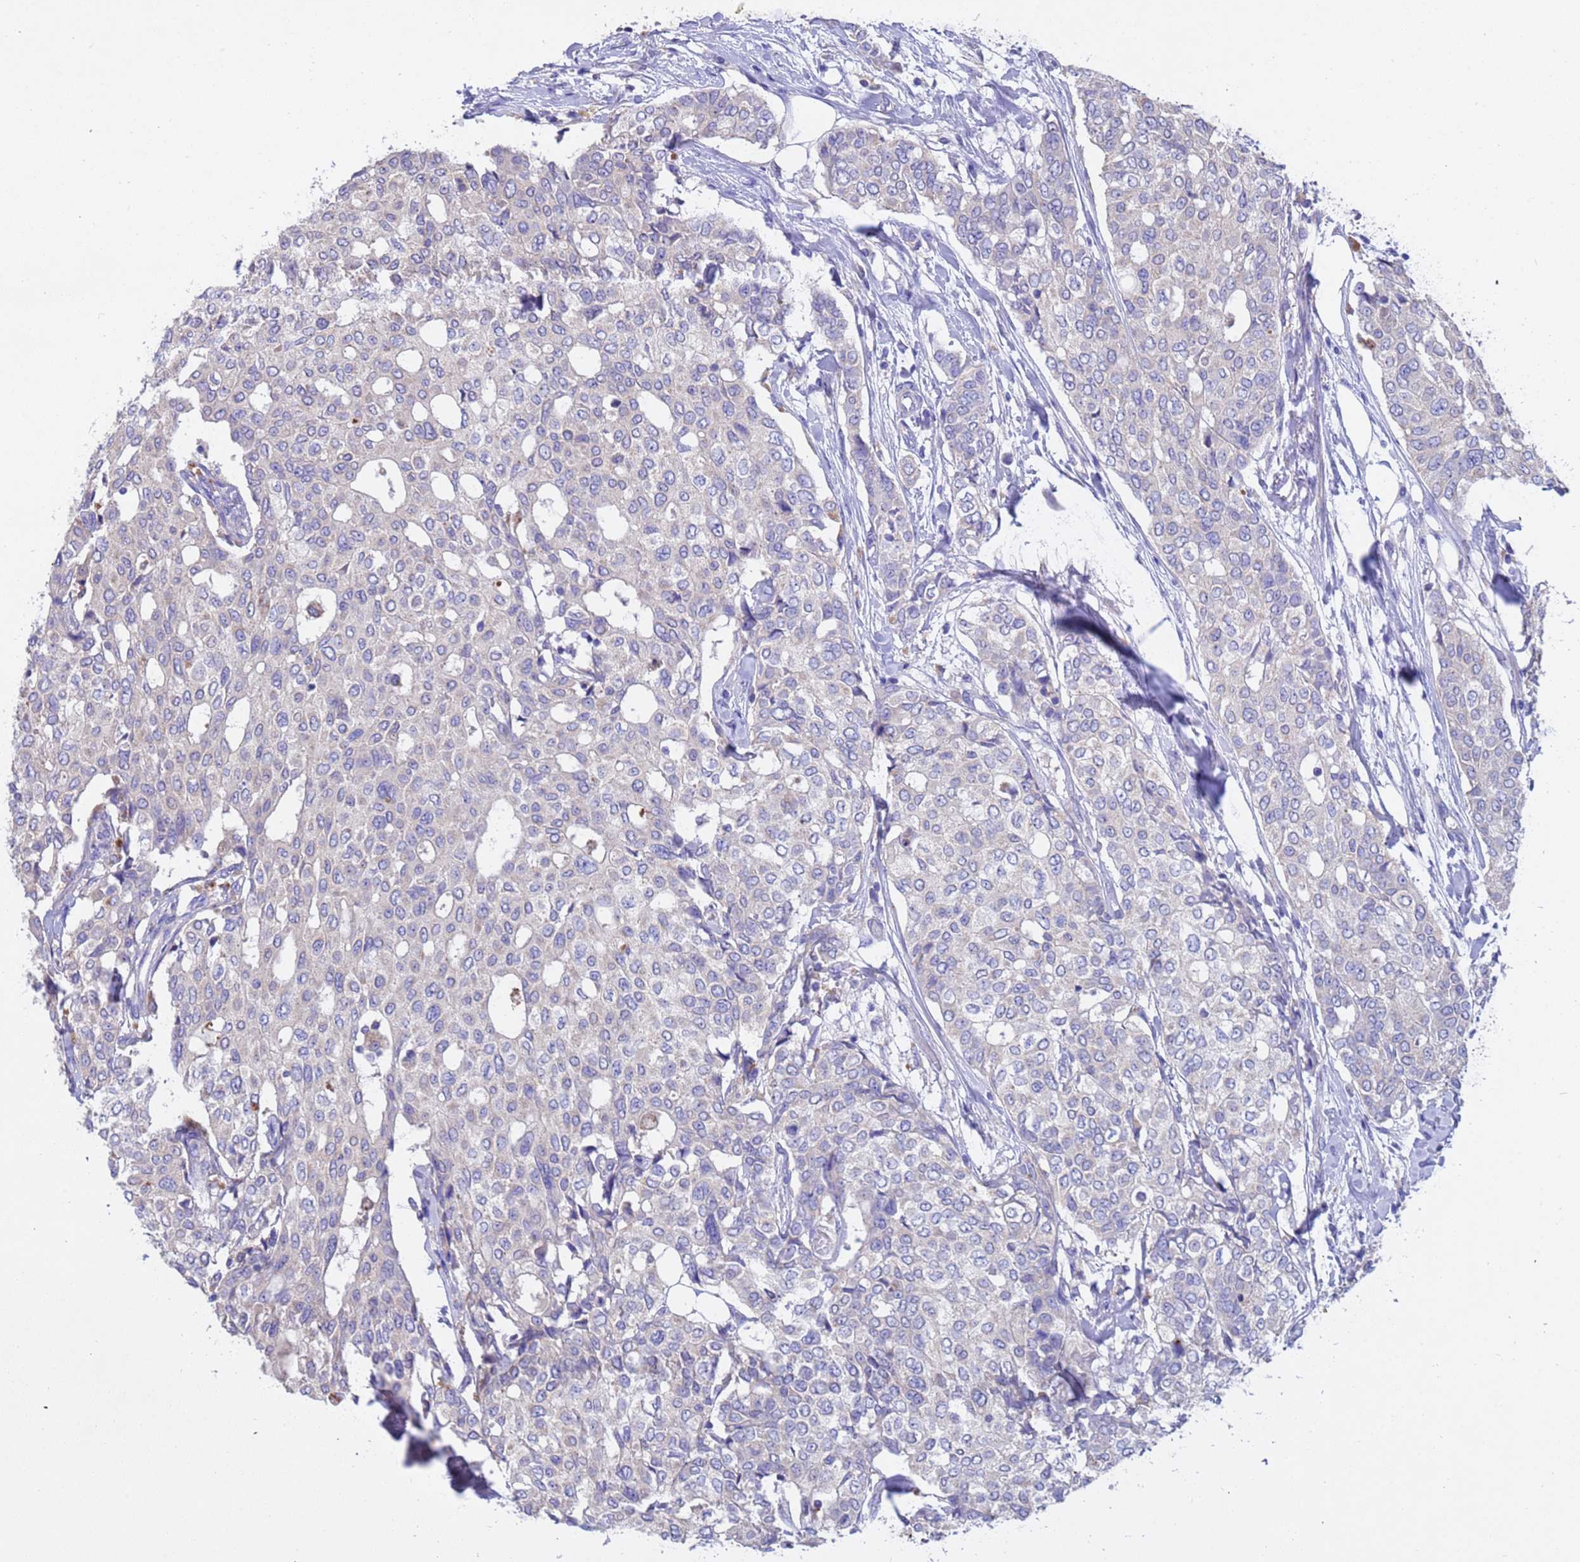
{"staining": {"intensity": "negative", "quantity": "none", "location": "none"}, "tissue": "breast cancer", "cell_type": "Tumor cells", "image_type": "cancer", "snomed": [{"axis": "morphology", "description": "Lobular carcinoma"}, {"axis": "topography", "description": "Breast"}], "caption": "An immunohistochemistry (IHC) micrograph of breast lobular carcinoma is shown. There is no staining in tumor cells of breast lobular carcinoma. Nuclei are stained in blue.", "gene": "SRL", "patient": {"sex": "female", "age": 51}}